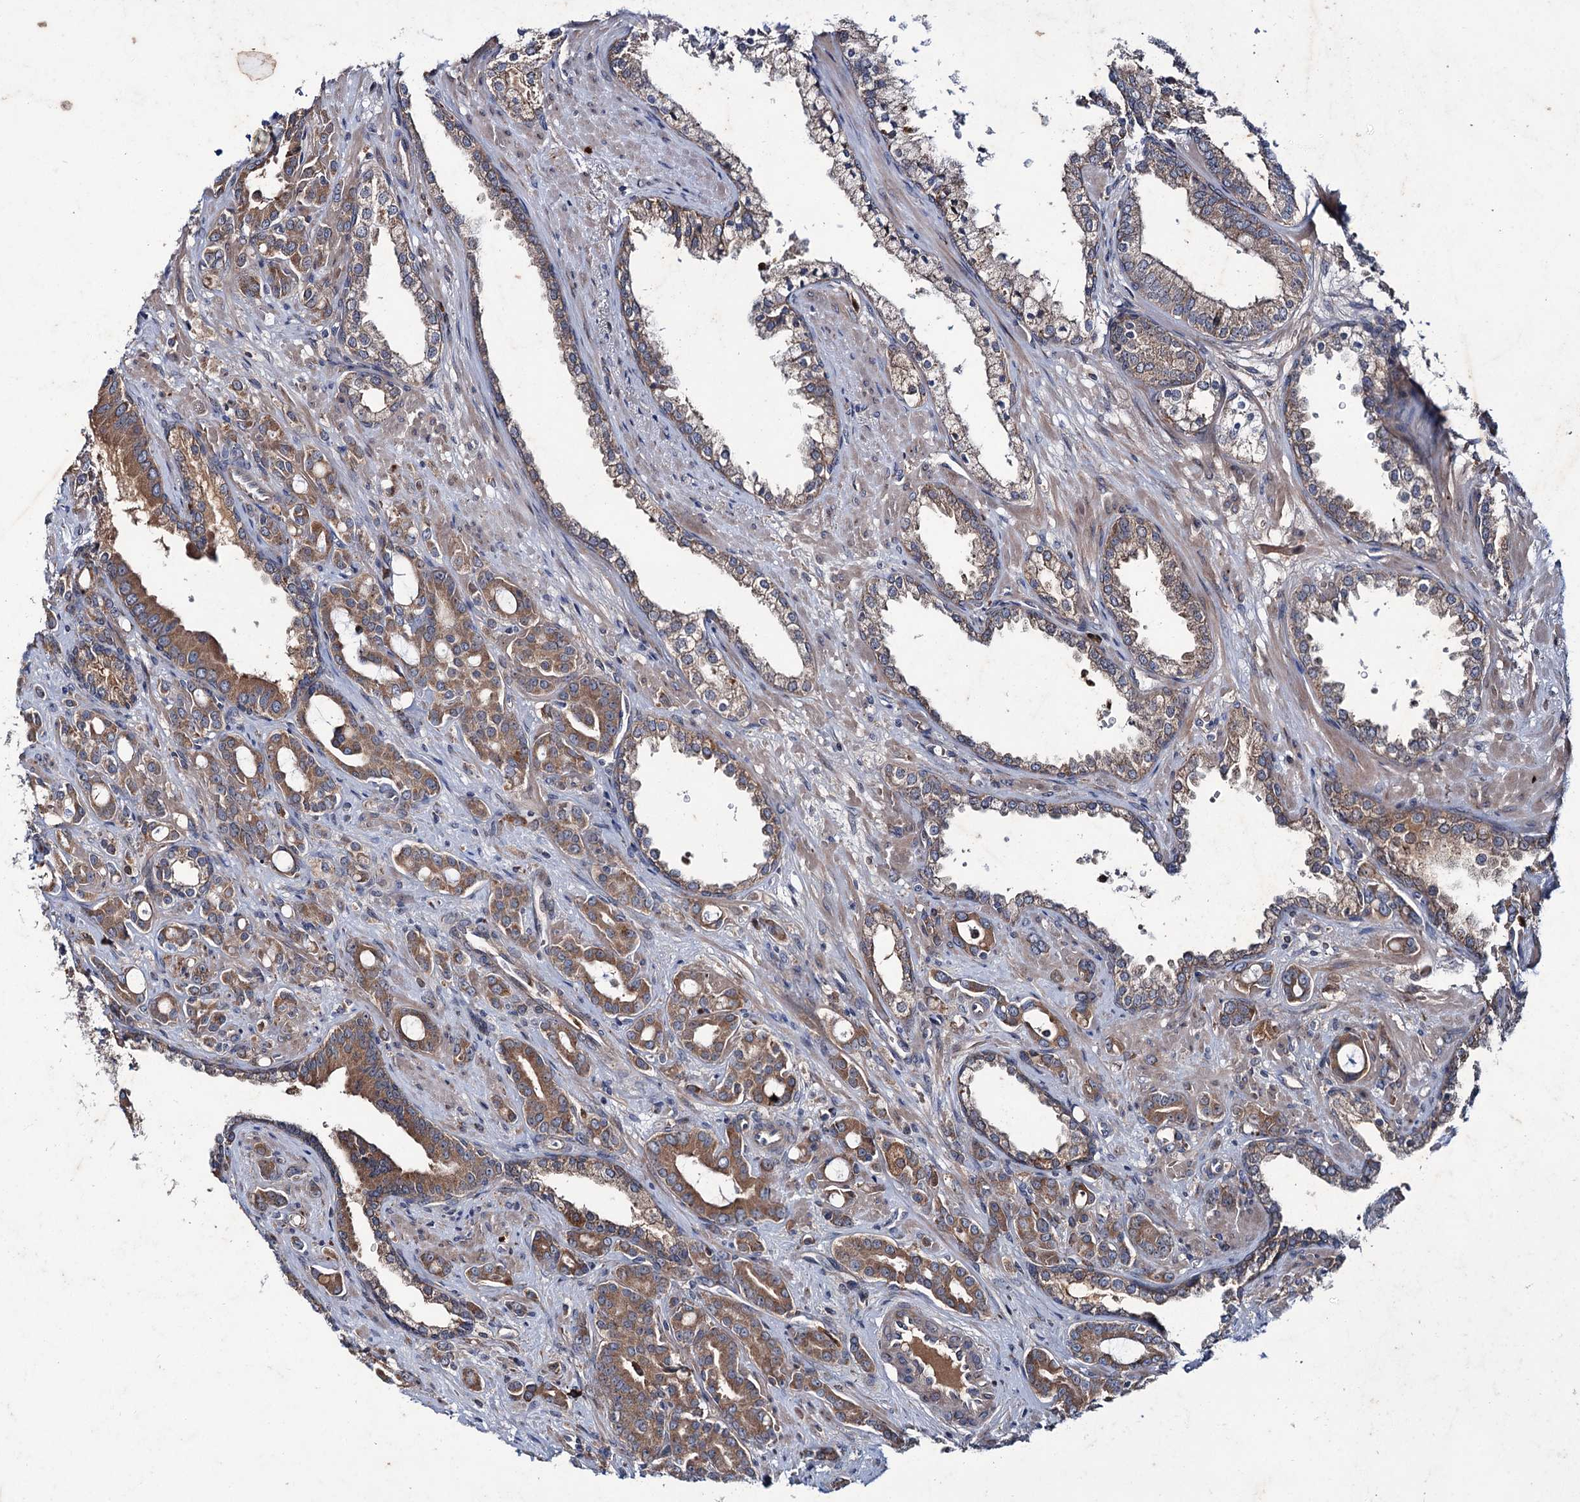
{"staining": {"intensity": "moderate", "quantity": ">75%", "location": "cytoplasmic/membranous"}, "tissue": "prostate cancer", "cell_type": "Tumor cells", "image_type": "cancer", "snomed": [{"axis": "morphology", "description": "Adenocarcinoma, High grade"}, {"axis": "topography", "description": "Prostate"}], "caption": "Immunohistochemical staining of human high-grade adenocarcinoma (prostate) shows moderate cytoplasmic/membranous protein positivity in approximately >75% of tumor cells.", "gene": "PTPN3", "patient": {"sex": "male", "age": 72}}